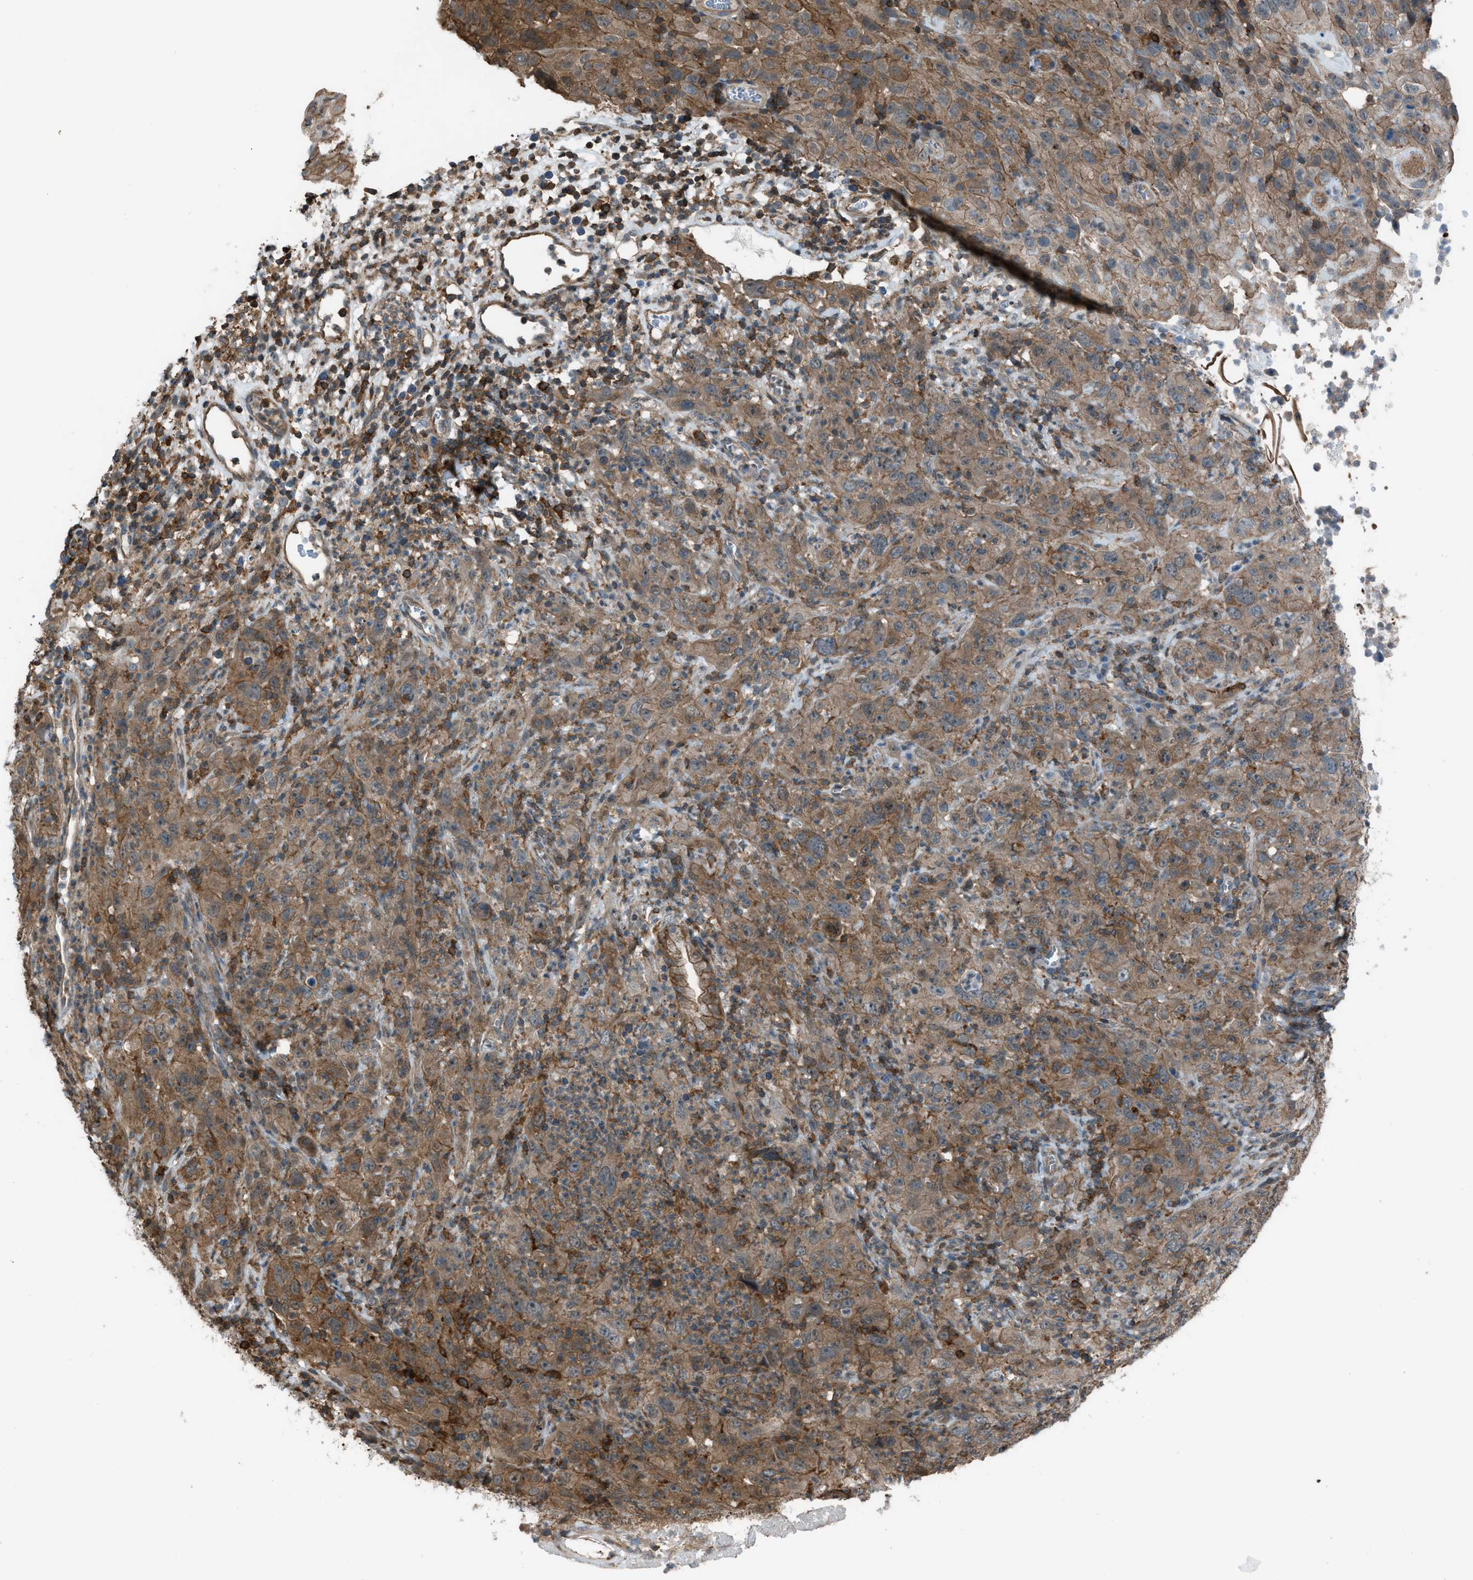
{"staining": {"intensity": "moderate", "quantity": ">75%", "location": "cytoplasmic/membranous"}, "tissue": "cervical cancer", "cell_type": "Tumor cells", "image_type": "cancer", "snomed": [{"axis": "morphology", "description": "Squamous cell carcinoma, NOS"}, {"axis": "topography", "description": "Cervix"}], "caption": "There is medium levels of moderate cytoplasmic/membranous staining in tumor cells of squamous cell carcinoma (cervical), as demonstrated by immunohistochemical staining (brown color).", "gene": "DYRK1A", "patient": {"sex": "female", "age": 32}}